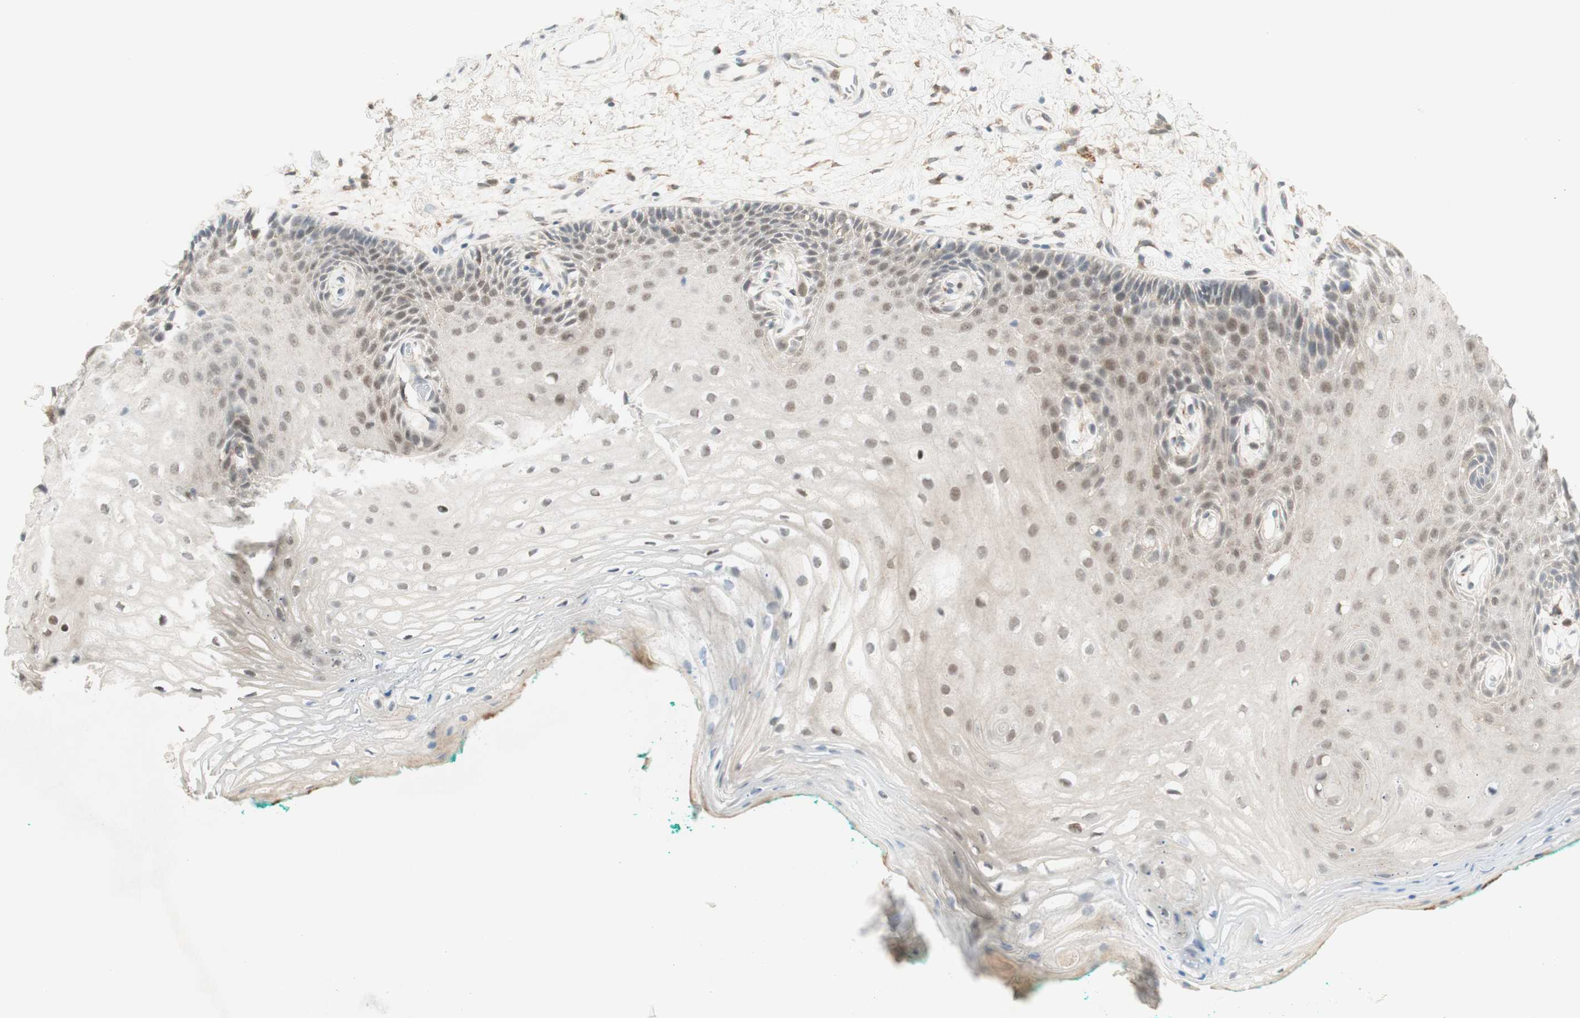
{"staining": {"intensity": "weak", "quantity": ">75%", "location": "cytoplasmic/membranous,nuclear"}, "tissue": "oral mucosa", "cell_type": "Squamous epithelial cells", "image_type": "normal", "snomed": [{"axis": "morphology", "description": "Normal tissue, NOS"}, {"axis": "topography", "description": "Skeletal muscle"}, {"axis": "topography", "description": "Oral tissue"}, {"axis": "topography", "description": "Peripheral nerve tissue"}], "caption": "Immunohistochemical staining of benign human oral mucosa shows >75% levels of weak cytoplasmic/membranous,nuclear protein expression in approximately >75% of squamous epithelial cells. (Stains: DAB in brown, nuclei in blue, Microscopy: brightfield microscopy at high magnification).", "gene": "GAPT", "patient": {"sex": "female", "age": 84}}